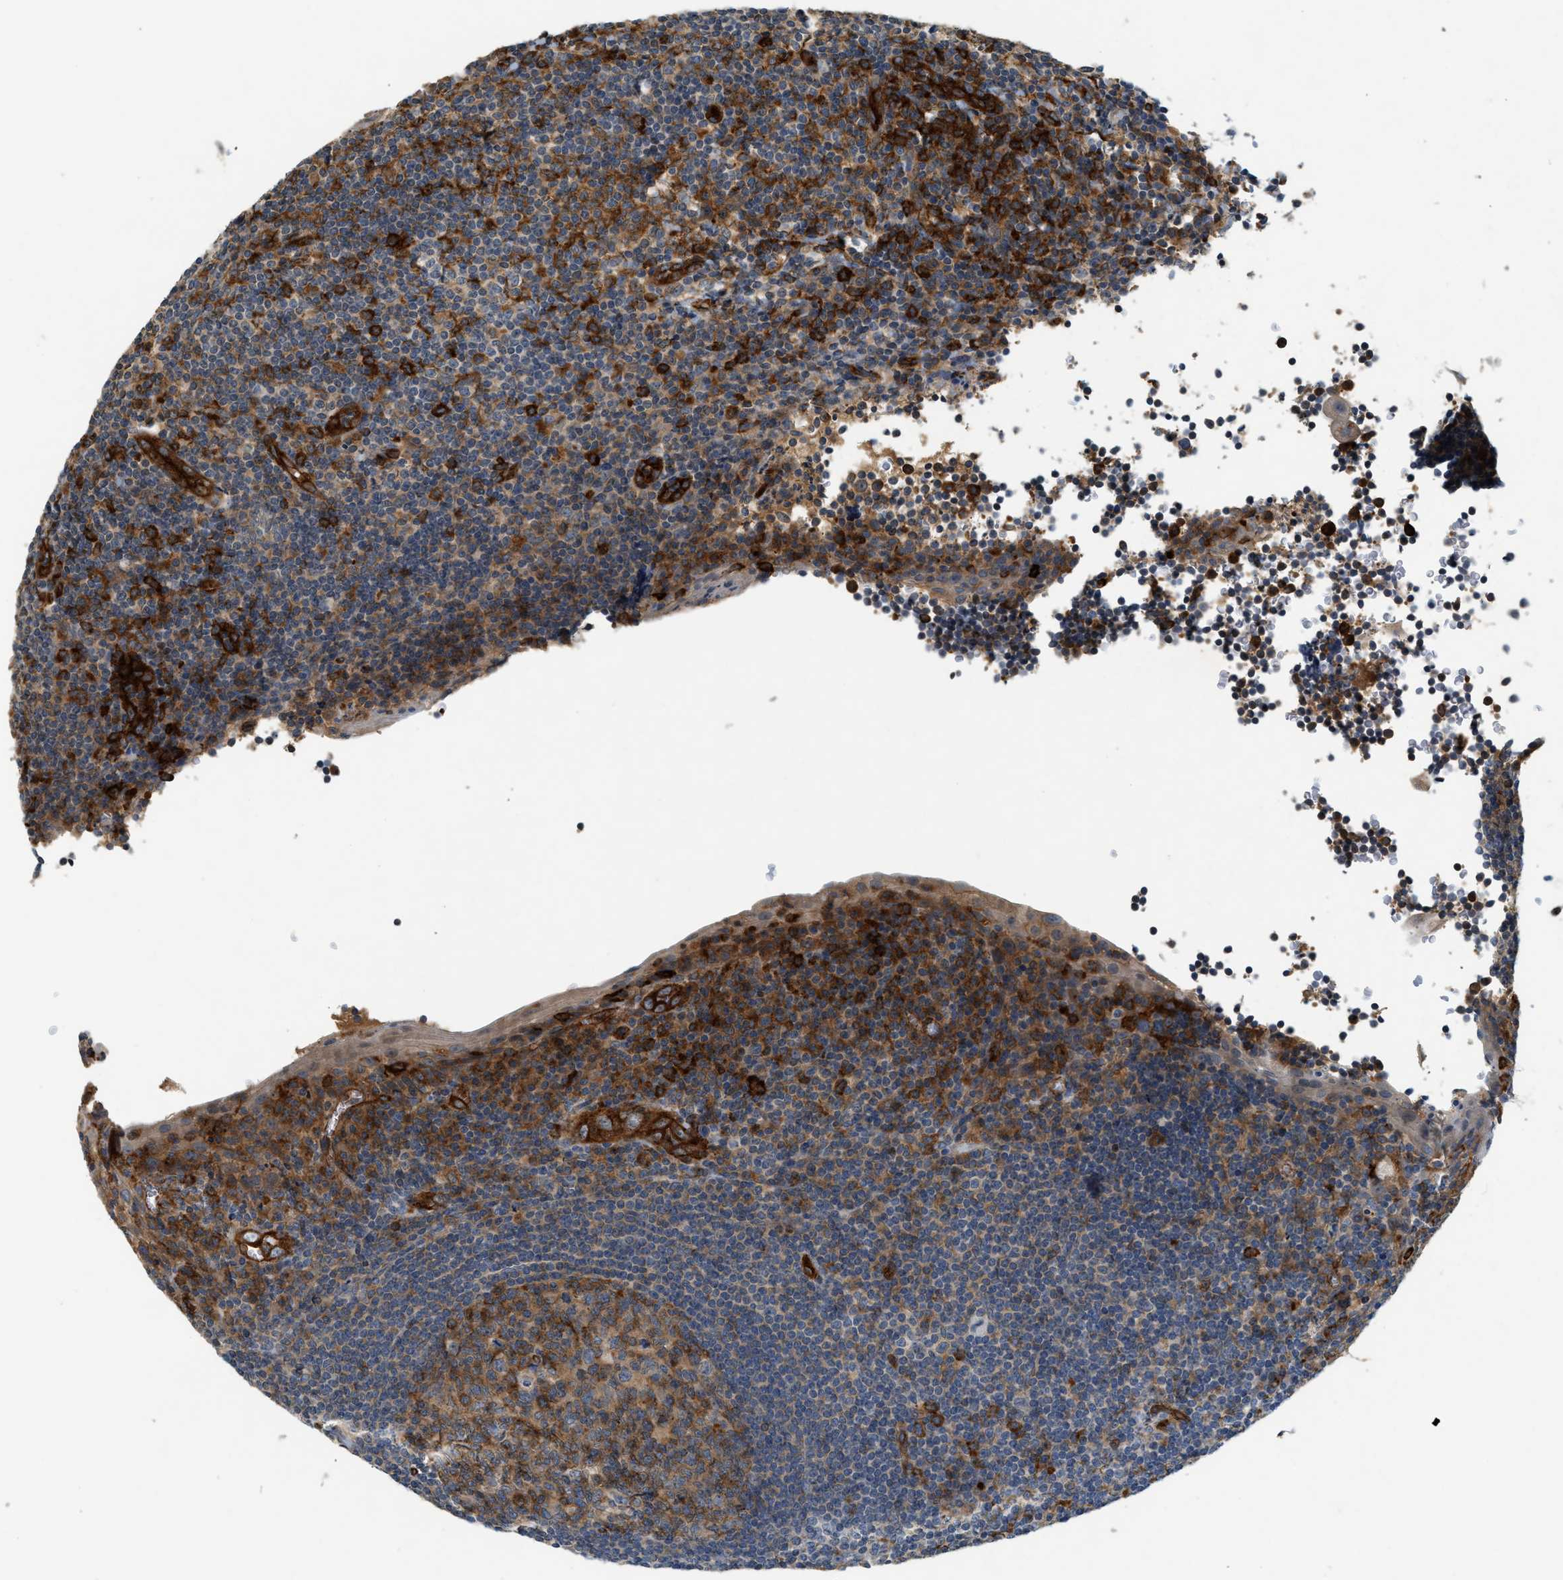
{"staining": {"intensity": "moderate", "quantity": "25%-75%", "location": "cytoplasmic/membranous"}, "tissue": "tonsil", "cell_type": "Germinal center cells", "image_type": "normal", "snomed": [{"axis": "morphology", "description": "Normal tissue, NOS"}, {"axis": "topography", "description": "Tonsil"}], "caption": "Moderate cytoplasmic/membranous staining for a protein is present in approximately 25%-75% of germinal center cells of benign tonsil using immunohistochemistry.", "gene": "HIP1", "patient": {"sex": "male", "age": 37}}